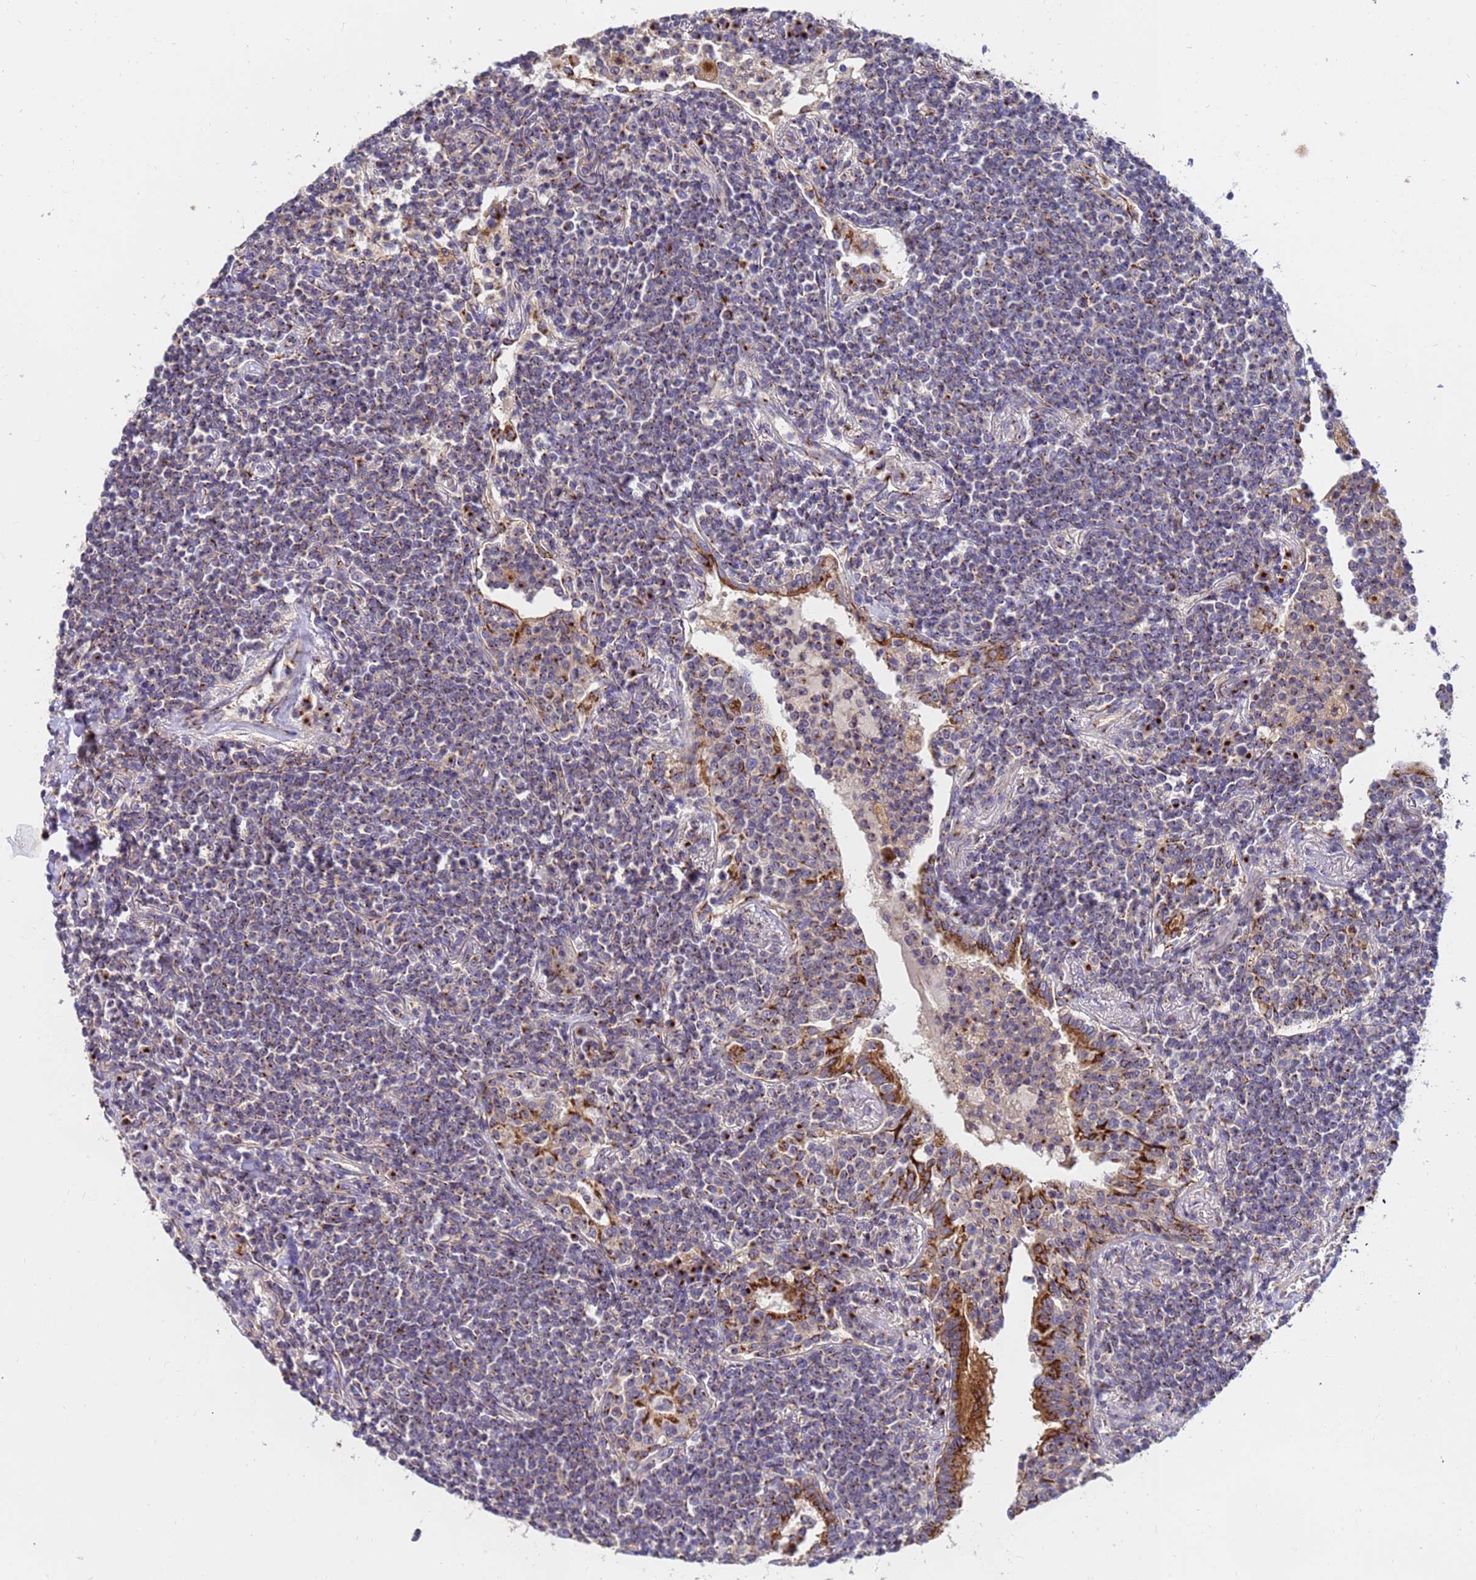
{"staining": {"intensity": "weak", "quantity": ">75%", "location": "cytoplasmic/membranous"}, "tissue": "lymphoma", "cell_type": "Tumor cells", "image_type": "cancer", "snomed": [{"axis": "morphology", "description": "Malignant lymphoma, non-Hodgkin's type, Low grade"}, {"axis": "topography", "description": "Lung"}], "caption": "Protein analysis of low-grade malignant lymphoma, non-Hodgkin's type tissue displays weak cytoplasmic/membranous staining in about >75% of tumor cells.", "gene": "HPS3", "patient": {"sex": "female", "age": 71}}